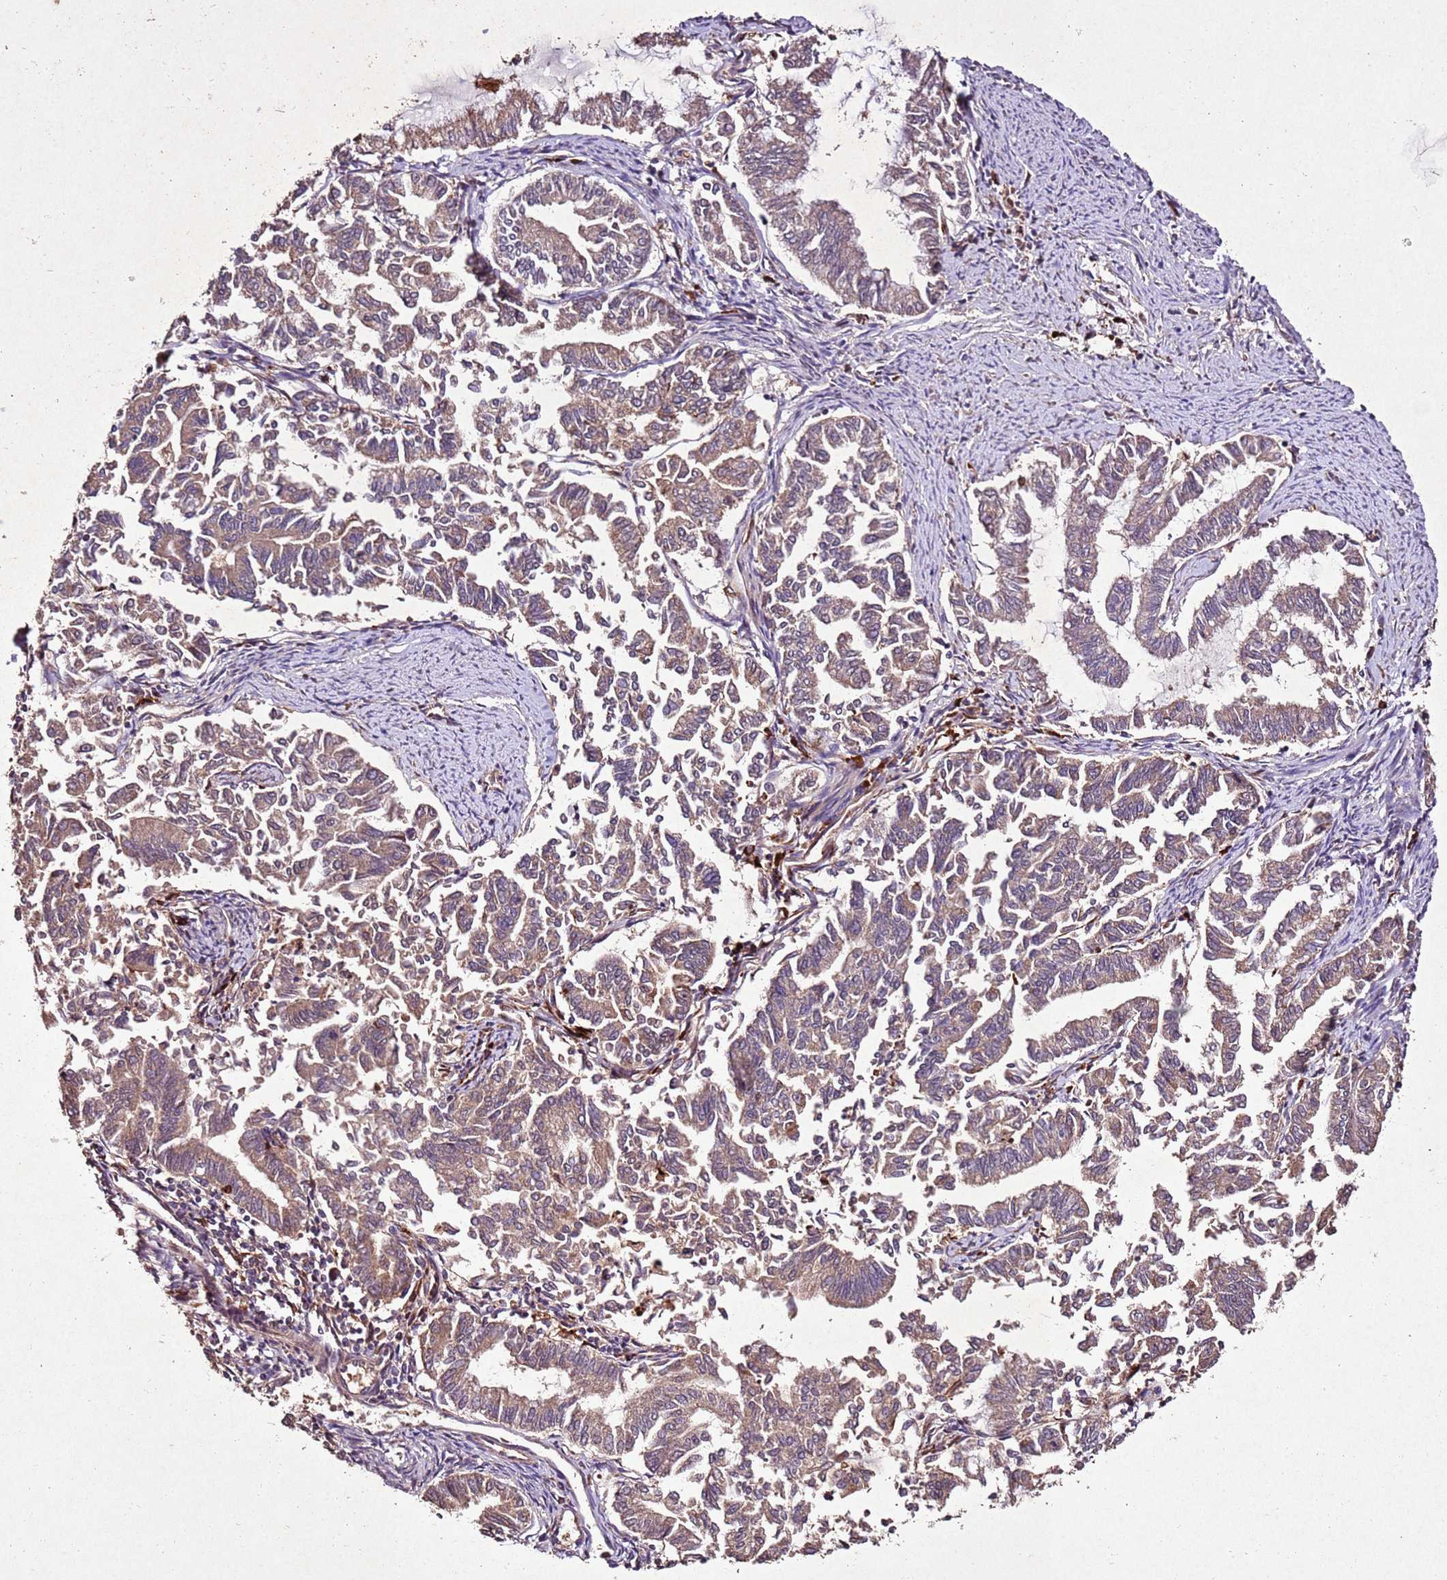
{"staining": {"intensity": "weak", "quantity": ">75%", "location": "cytoplasmic/membranous"}, "tissue": "endometrial cancer", "cell_type": "Tumor cells", "image_type": "cancer", "snomed": [{"axis": "morphology", "description": "Adenocarcinoma, NOS"}, {"axis": "topography", "description": "Endometrium"}], "caption": "This image demonstrates endometrial adenocarcinoma stained with immunohistochemistry to label a protein in brown. The cytoplasmic/membranous of tumor cells show weak positivity for the protein. Nuclei are counter-stained blue.", "gene": "PTMA", "patient": {"sex": "female", "age": 79}}